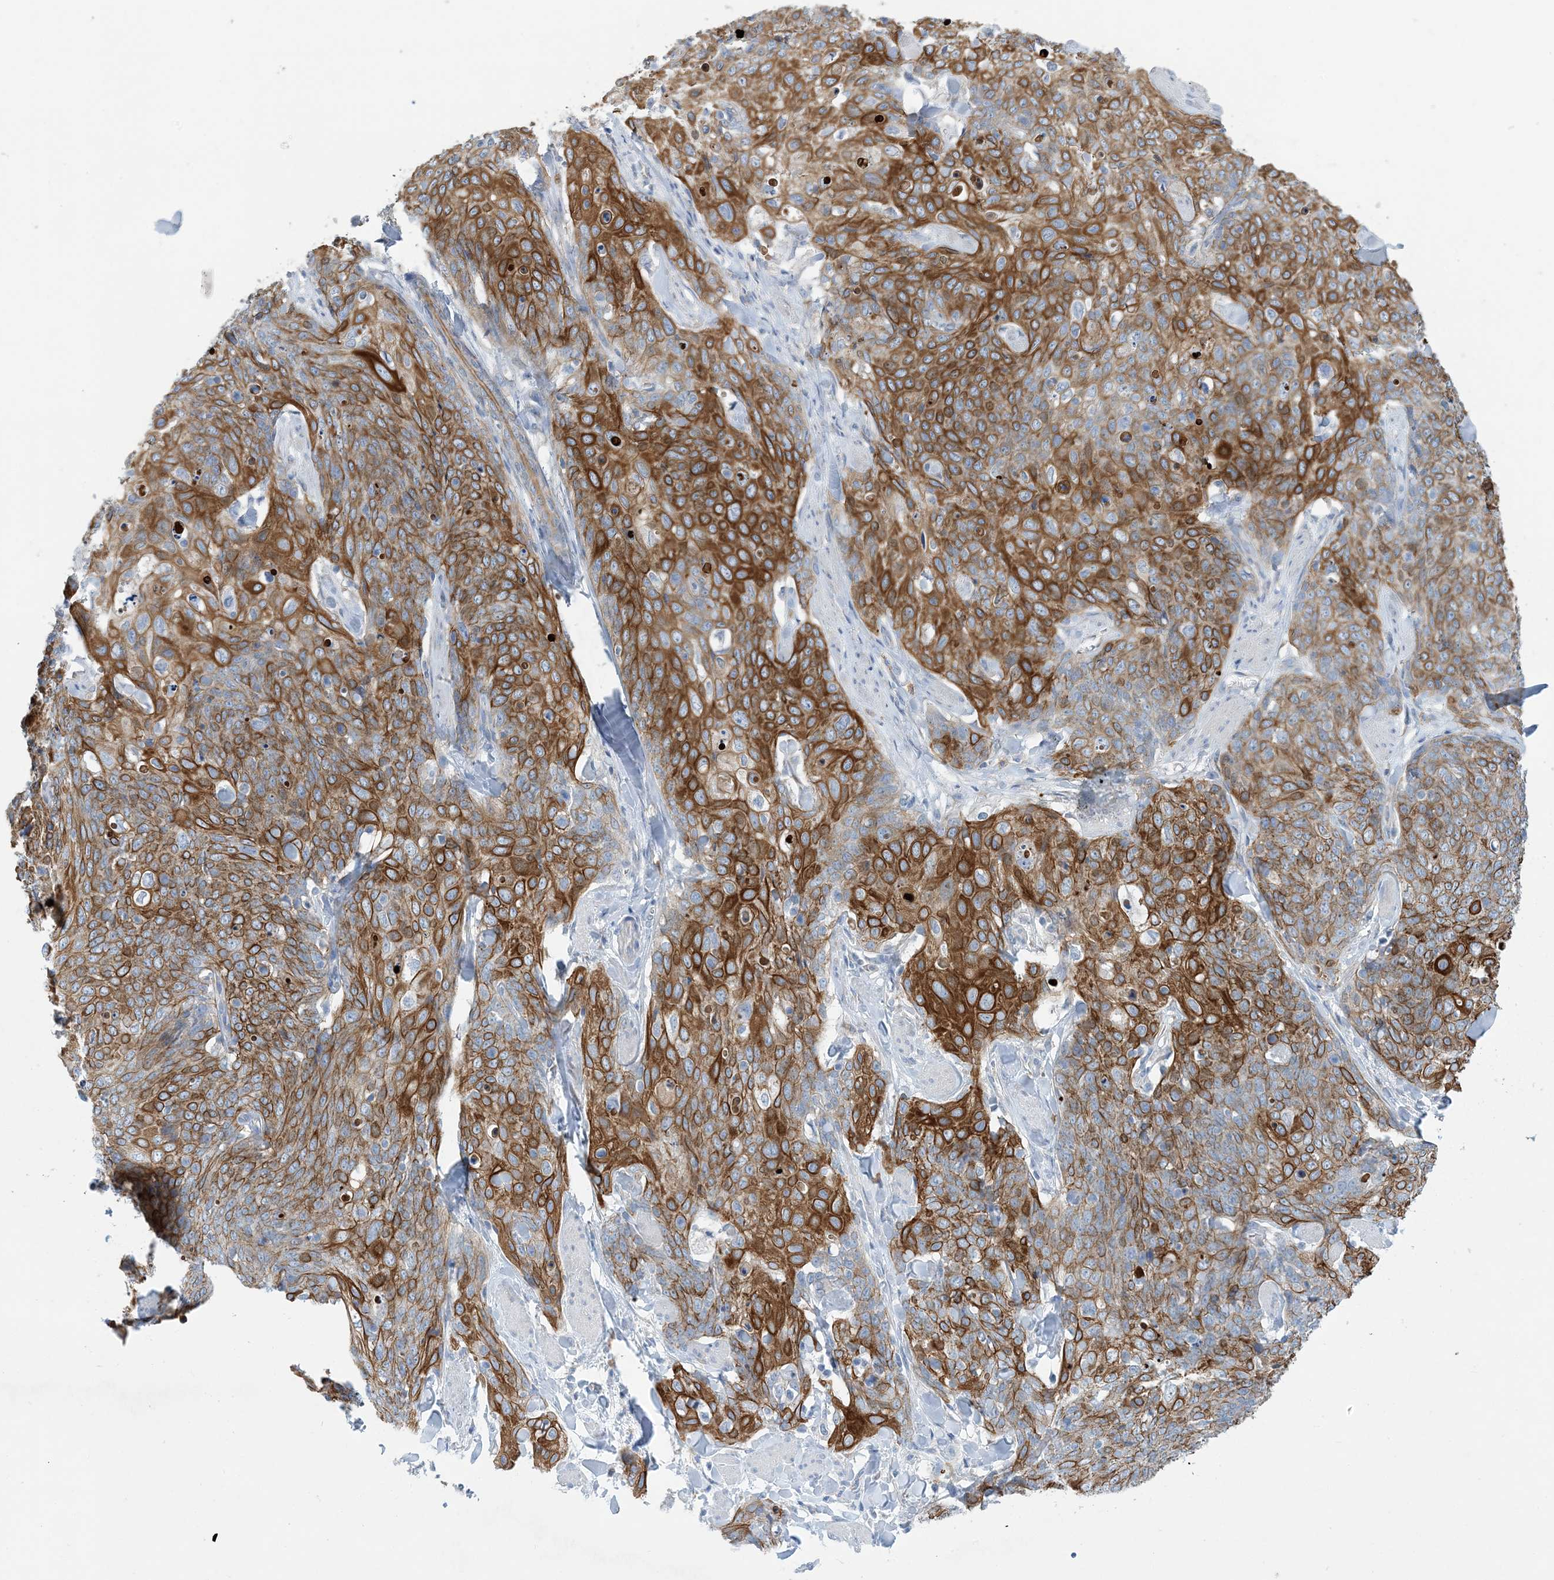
{"staining": {"intensity": "strong", "quantity": ">75%", "location": "cytoplasmic/membranous"}, "tissue": "skin cancer", "cell_type": "Tumor cells", "image_type": "cancer", "snomed": [{"axis": "morphology", "description": "Squamous cell carcinoma, NOS"}, {"axis": "topography", "description": "Skin"}, {"axis": "topography", "description": "Vulva"}], "caption": "Human squamous cell carcinoma (skin) stained with a brown dye shows strong cytoplasmic/membranous positive expression in about >75% of tumor cells.", "gene": "ZCCHC18", "patient": {"sex": "female", "age": 85}}